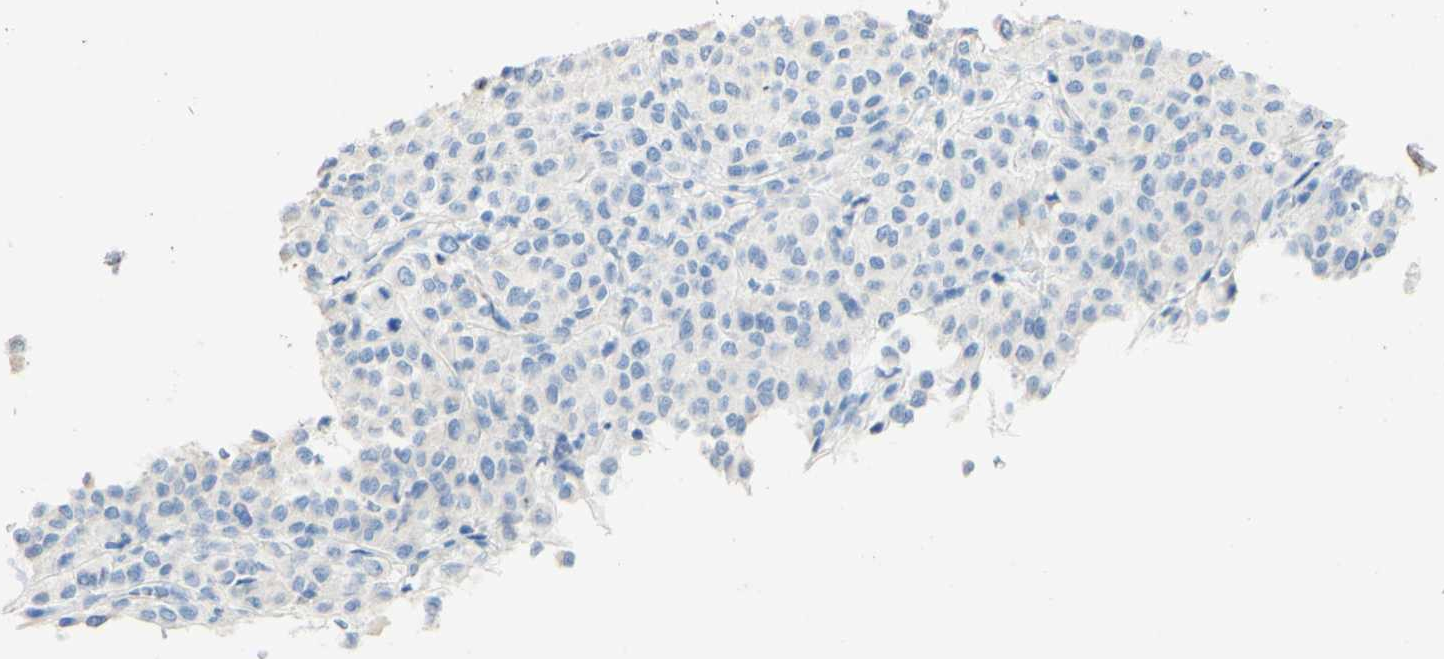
{"staining": {"intensity": "negative", "quantity": "none", "location": "none"}, "tissue": "melanoma", "cell_type": "Tumor cells", "image_type": "cancer", "snomed": [{"axis": "morphology", "description": "Malignant melanoma, Metastatic site"}, {"axis": "topography", "description": "Pancreas"}], "caption": "DAB immunohistochemical staining of melanoma exhibits no significant staining in tumor cells. Nuclei are stained in blue.", "gene": "PIGR", "patient": {"sex": "female", "age": 30}}